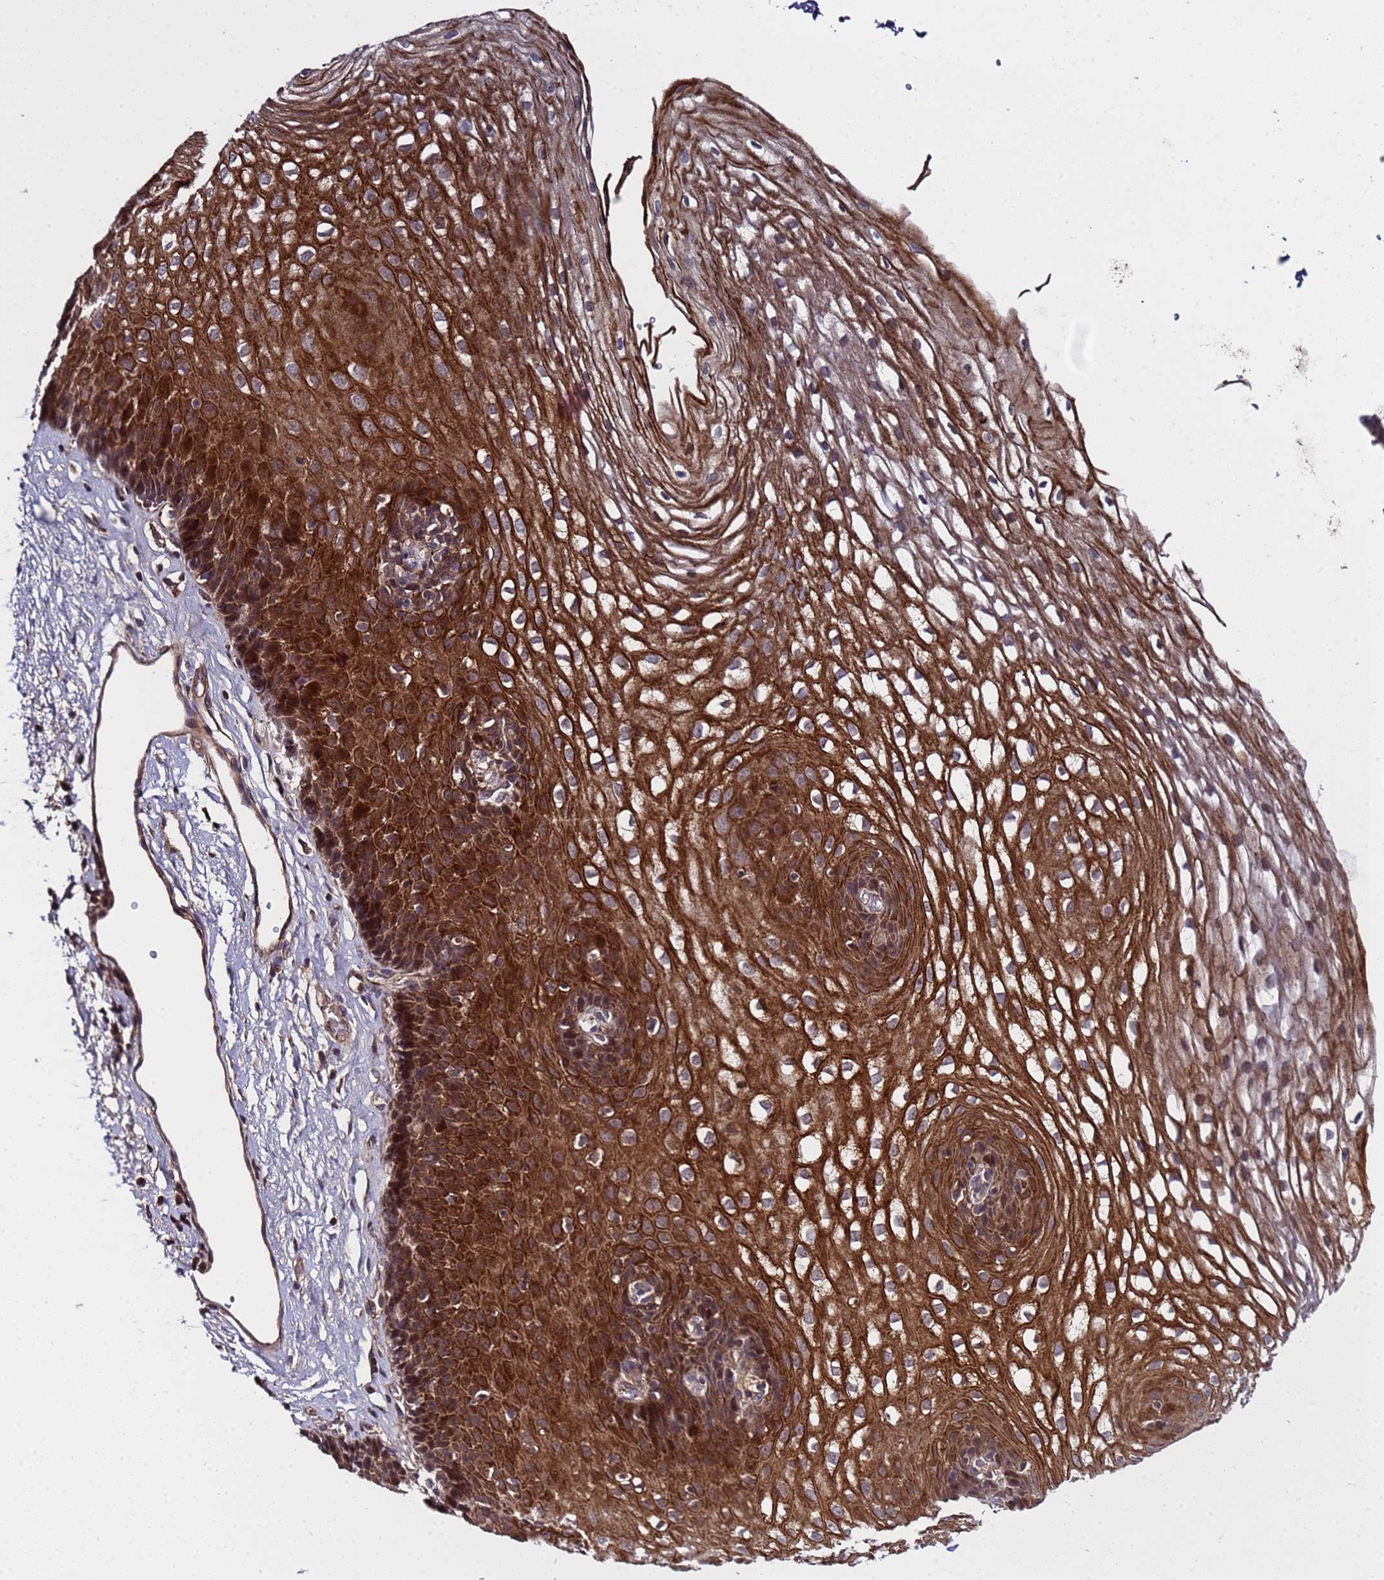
{"staining": {"intensity": "strong", "quantity": ">75%", "location": "cytoplasmic/membranous,nuclear"}, "tissue": "esophagus", "cell_type": "Squamous epithelial cells", "image_type": "normal", "snomed": [{"axis": "morphology", "description": "Normal tissue, NOS"}, {"axis": "topography", "description": "Esophagus"}], "caption": "Immunohistochemistry (DAB (3,3'-diaminobenzidine)) staining of benign human esophagus shows strong cytoplasmic/membranous,nuclear protein expression in about >75% of squamous epithelial cells.", "gene": "GSTCD", "patient": {"sex": "female", "age": 66}}